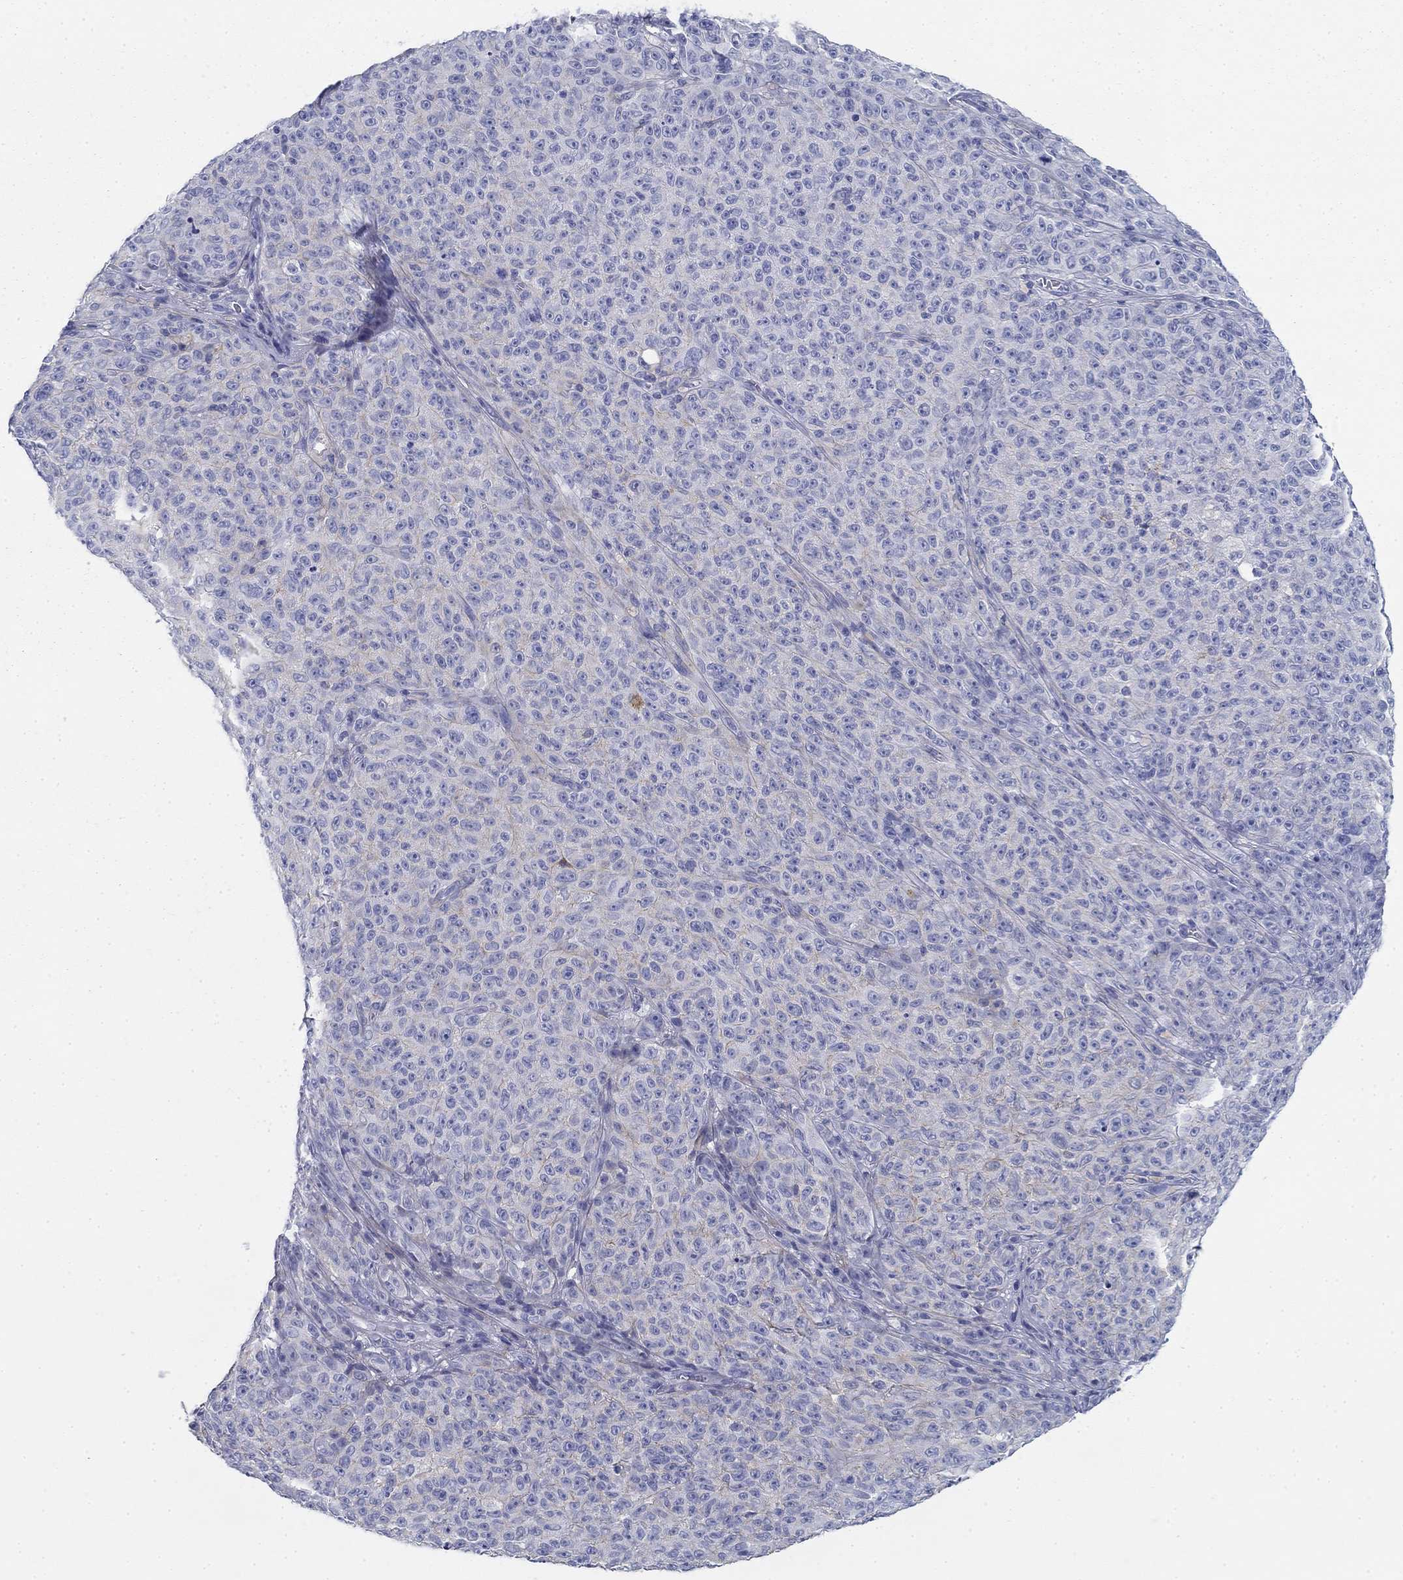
{"staining": {"intensity": "negative", "quantity": "none", "location": "none"}, "tissue": "melanoma", "cell_type": "Tumor cells", "image_type": "cancer", "snomed": [{"axis": "morphology", "description": "Malignant melanoma, NOS"}, {"axis": "topography", "description": "Skin"}], "caption": "This is a photomicrograph of immunohistochemistry (IHC) staining of melanoma, which shows no expression in tumor cells.", "gene": "GPC1", "patient": {"sex": "female", "age": 82}}